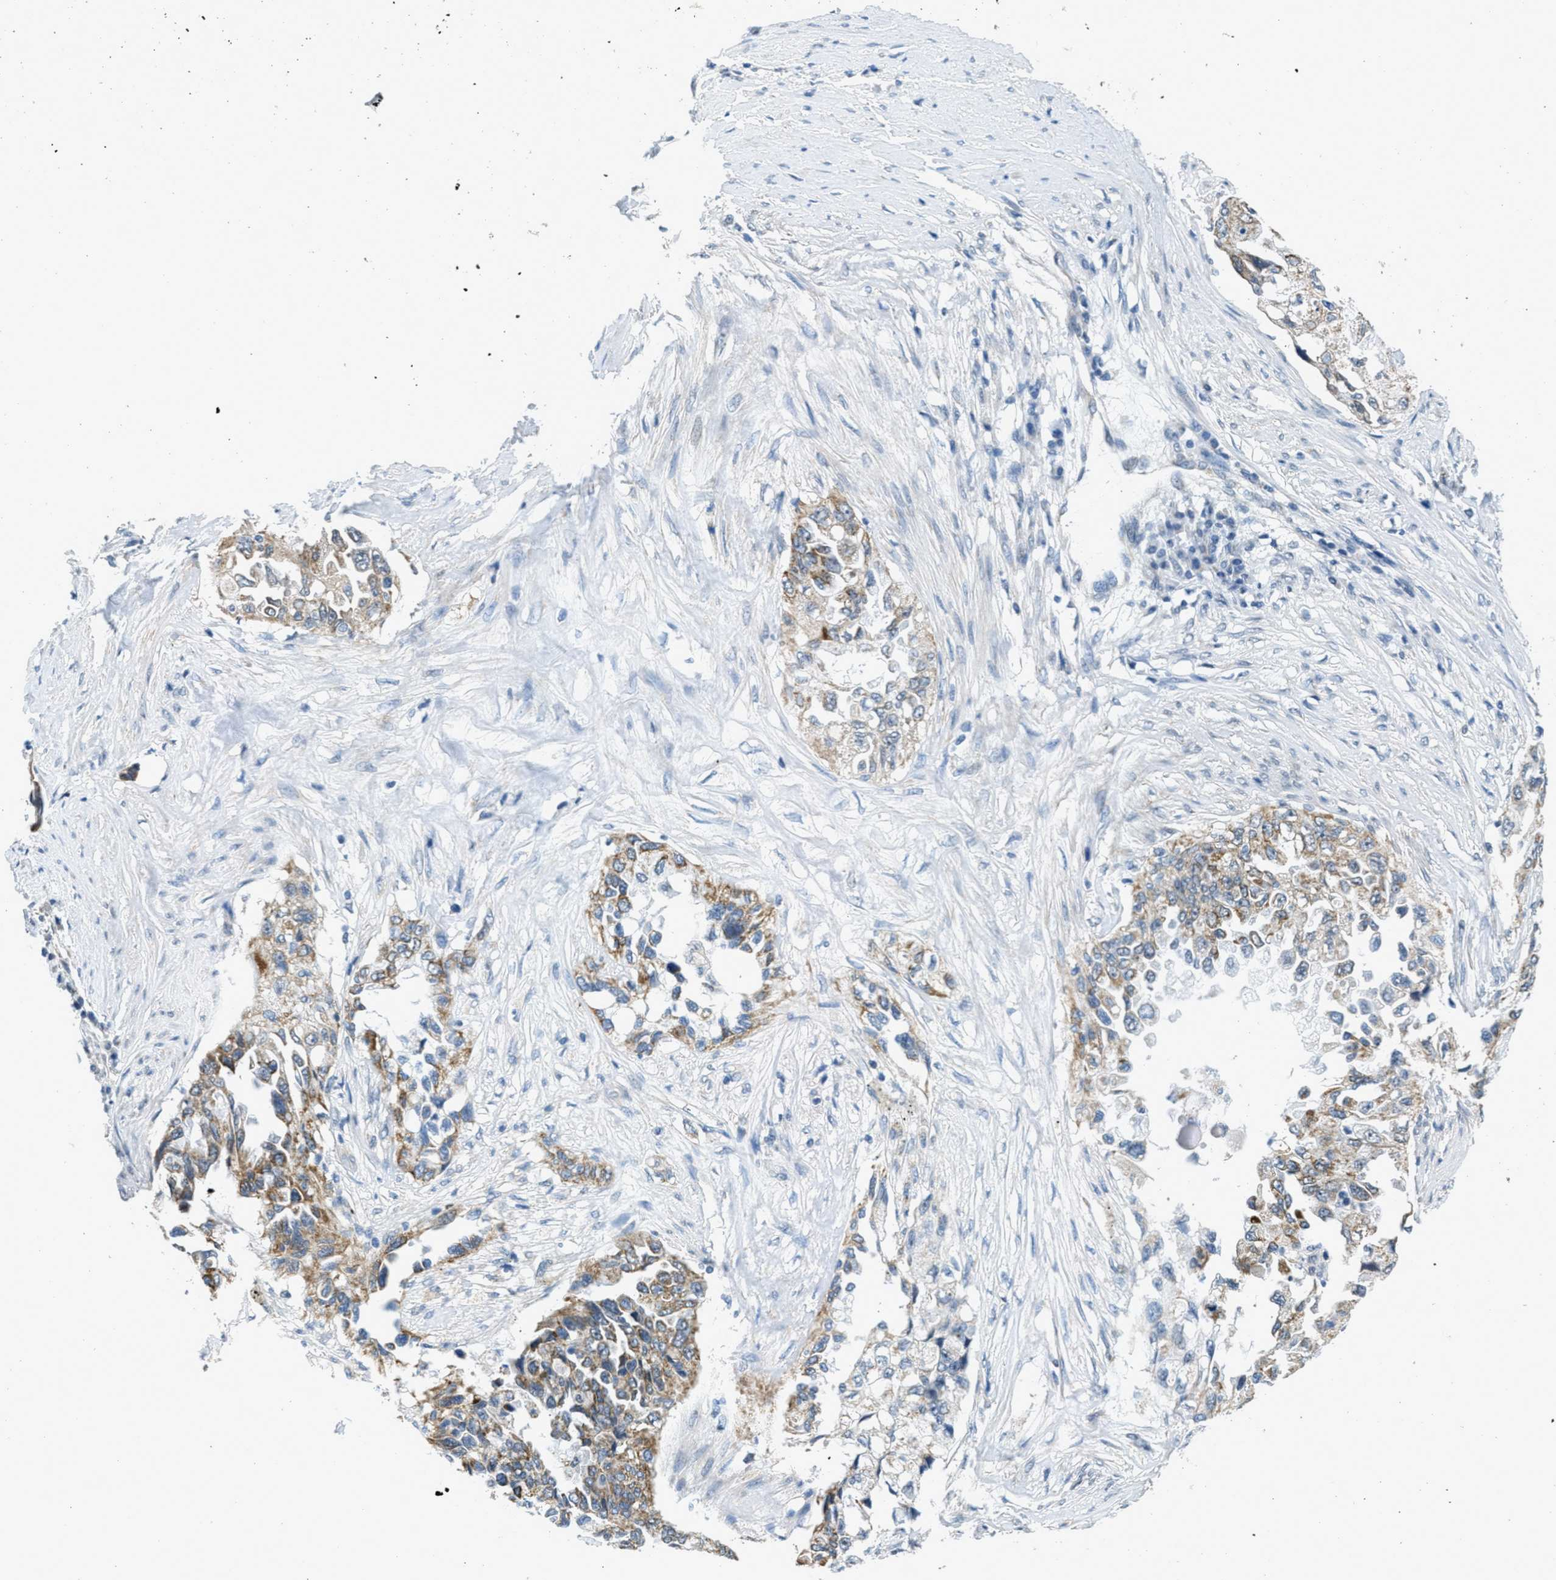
{"staining": {"intensity": "moderate", "quantity": ">75%", "location": "cytoplasmic/membranous"}, "tissue": "lung cancer", "cell_type": "Tumor cells", "image_type": "cancer", "snomed": [{"axis": "morphology", "description": "Adenocarcinoma, NOS"}, {"axis": "topography", "description": "Lung"}], "caption": "Protein expression analysis of lung adenocarcinoma exhibits moderate cytoplasmic/membranous expression in approximately >75% of tumor cells. The staining was performed using DAB, with brown indicating positive protein expression. Nuclei are stained blue with hematoxylin.", "gene": "TOMM70", "patient": {"sex": "female", "age": 51}}